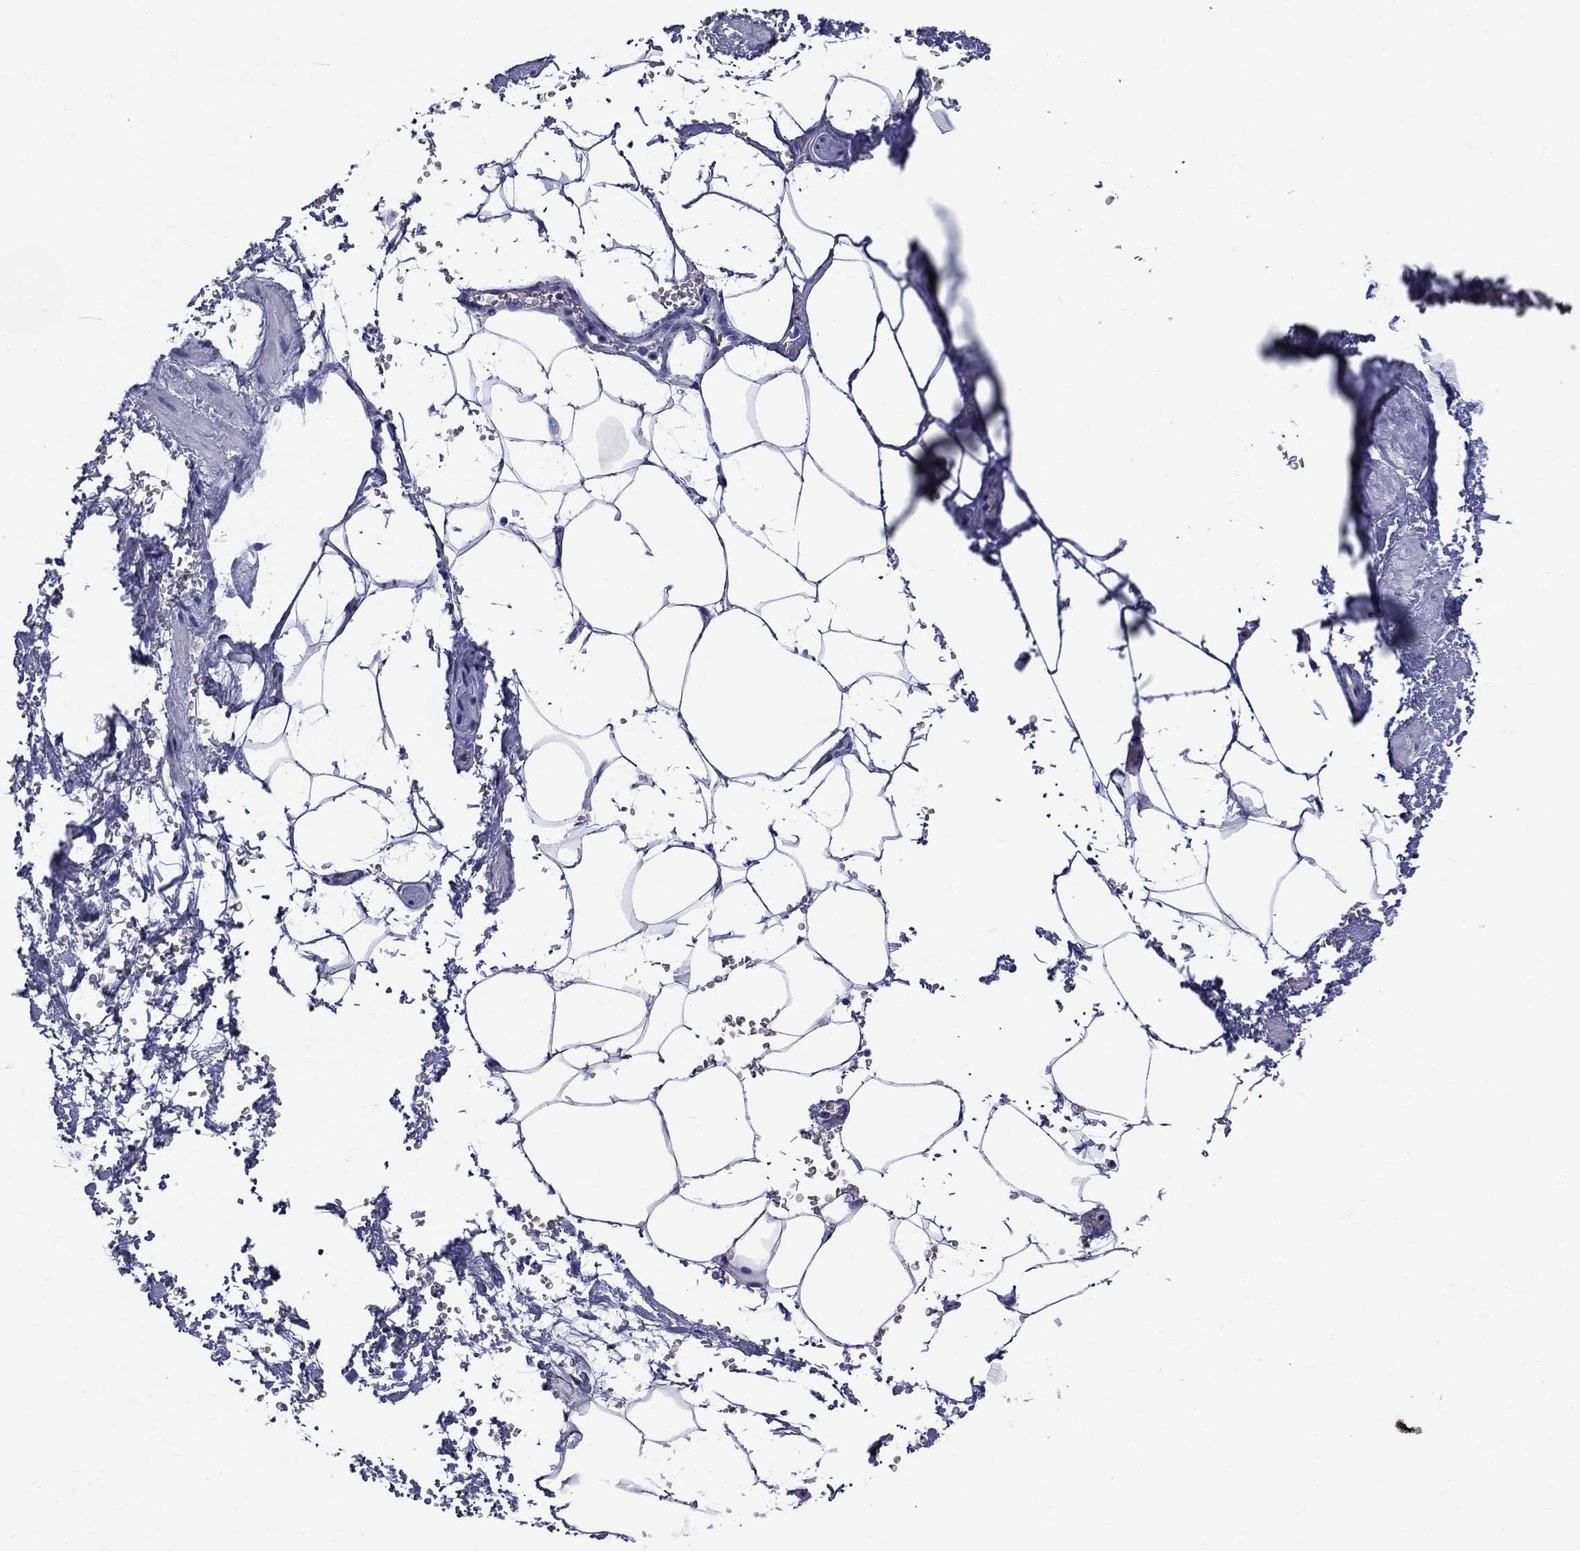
{"staining": {"intensity": "negative", "quantity": "none", "location": "none"}, "tissue": "adipose tissue", "cell_type": "Adipocytes", "image_type": "normal", "snomed": [{"axis": "morphology", "description": "Normal tissue, NOS"}, {"axis": "topography", "description": "Soft tissue"}, {"axis": "topography", "description": "Adipose tissue"}, {"axis": "topography", "description": "Vascular tissue"}, {"axis": "topography", "description": "Peripheral nerve tissue"}], "caption": "Unremarkable adipose tissue was stained to show a protein in brown. There is no significant staining in adipocytes. (DAB (3,3'-diaminobenzidine) immunohistochemistry (IHC) visualized using brightfield microscopy, high magnification).", "gene": "CEP43", "patient": {"sex": "male", "age": 68}}